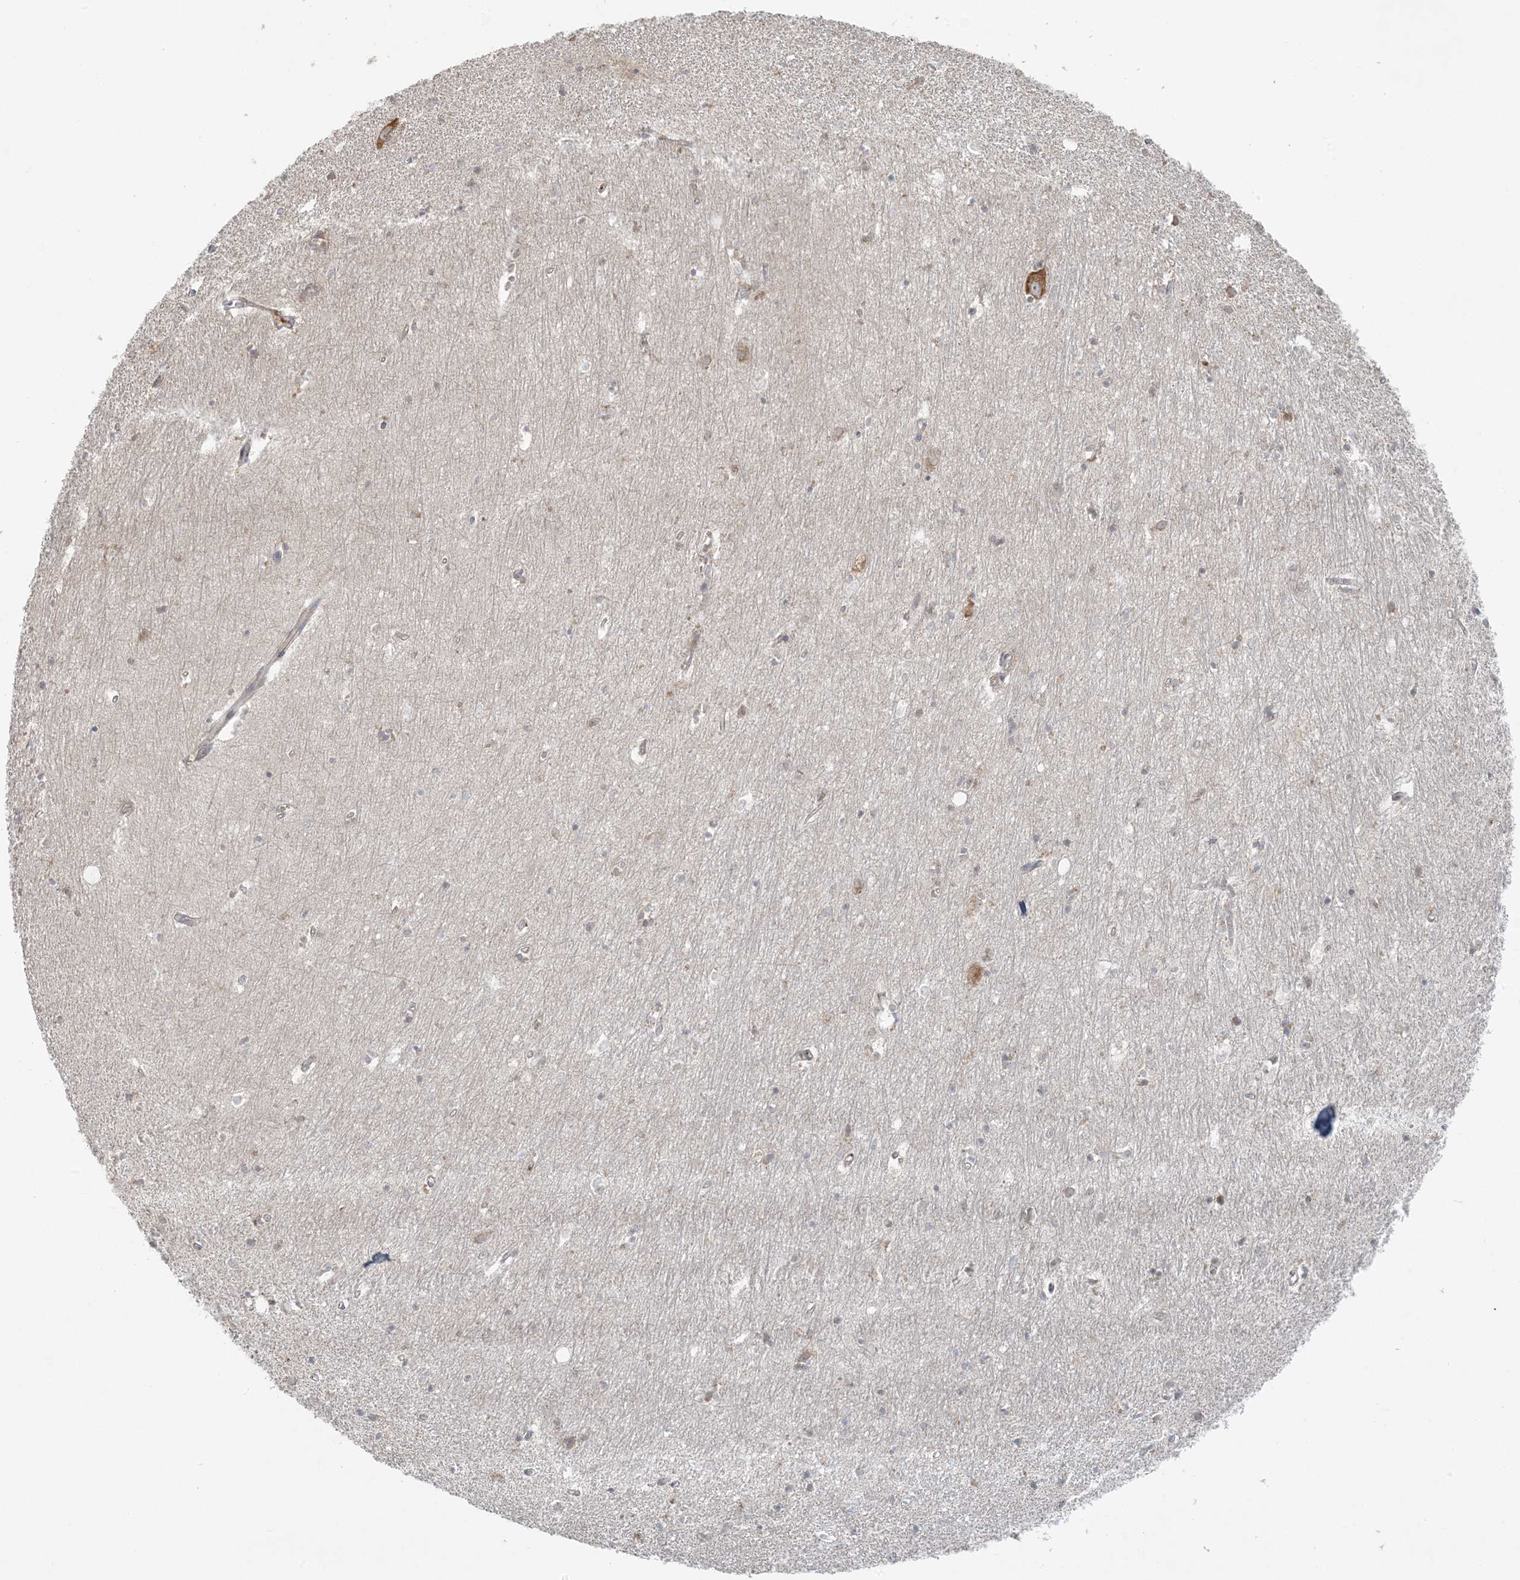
{"staining": {"intensity": "negative", "quantity": "none", "location": "none"}, "tissue": "hippocampus", "cell_type": "Glial cells", "image_type": "normal", "snomed": [{"axis": "morphology", "description": "Normal tissue, NOS"}, {"axis": "topography", "description": "Hippocampus"}], "caption": "Immunohistochemistry (IHC) photomicrograph of unremarkable hippocampus: human hippocampus stained with DAB (3,3'-diaminobenzidine) reveals no significant protein positivity in glial cells.", "gene": "ZNF263", "patient": {"sex": "female", "age": 64}}